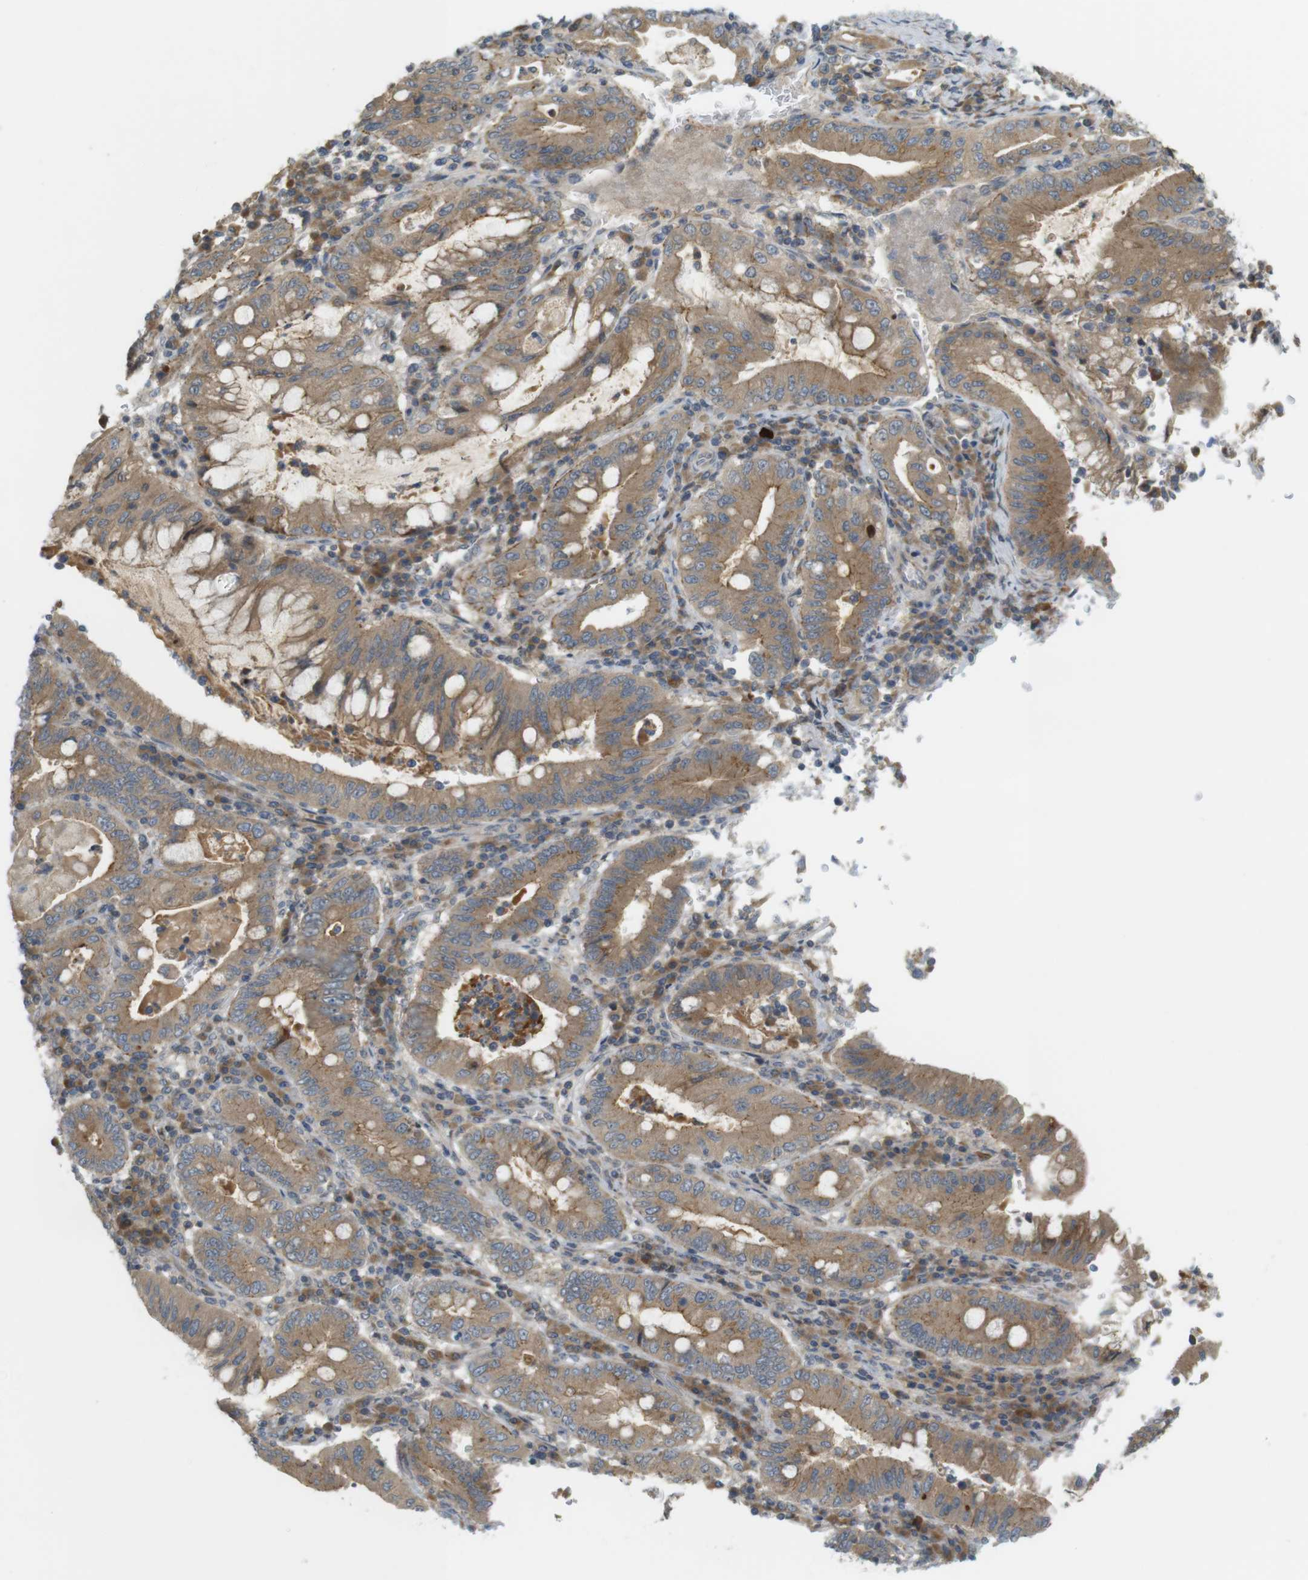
{"staining": {"intensity": "moderate", "quantity": ">75%", "location": "cytoplasmic/membranous"}, "tissue": "stomach cancer", "cell_type": "Tumor cells", "image_type": "cancer", "snomed": [{"axis": "morphology", "description": "Normal tissue, NOS"}, {"axis": "morphology", "description": "Adenocarcinoma, NOS"}, {"axis": "topography", "description": "Esophagus"}, {"axis": "topography", "description": "Stomach, upper"}, {"axis": "topography", "description": "Peripheral nerve tissue"}], "caption": "Immunohistochemical staining of adenocarcinoma (stomach) displays medium levels of moderate cytoplasmic/membranous protein positivity in about >75% of tumor cells.", "gene": "CLRN3", "patient": {"sex": "male", "age": 62}}